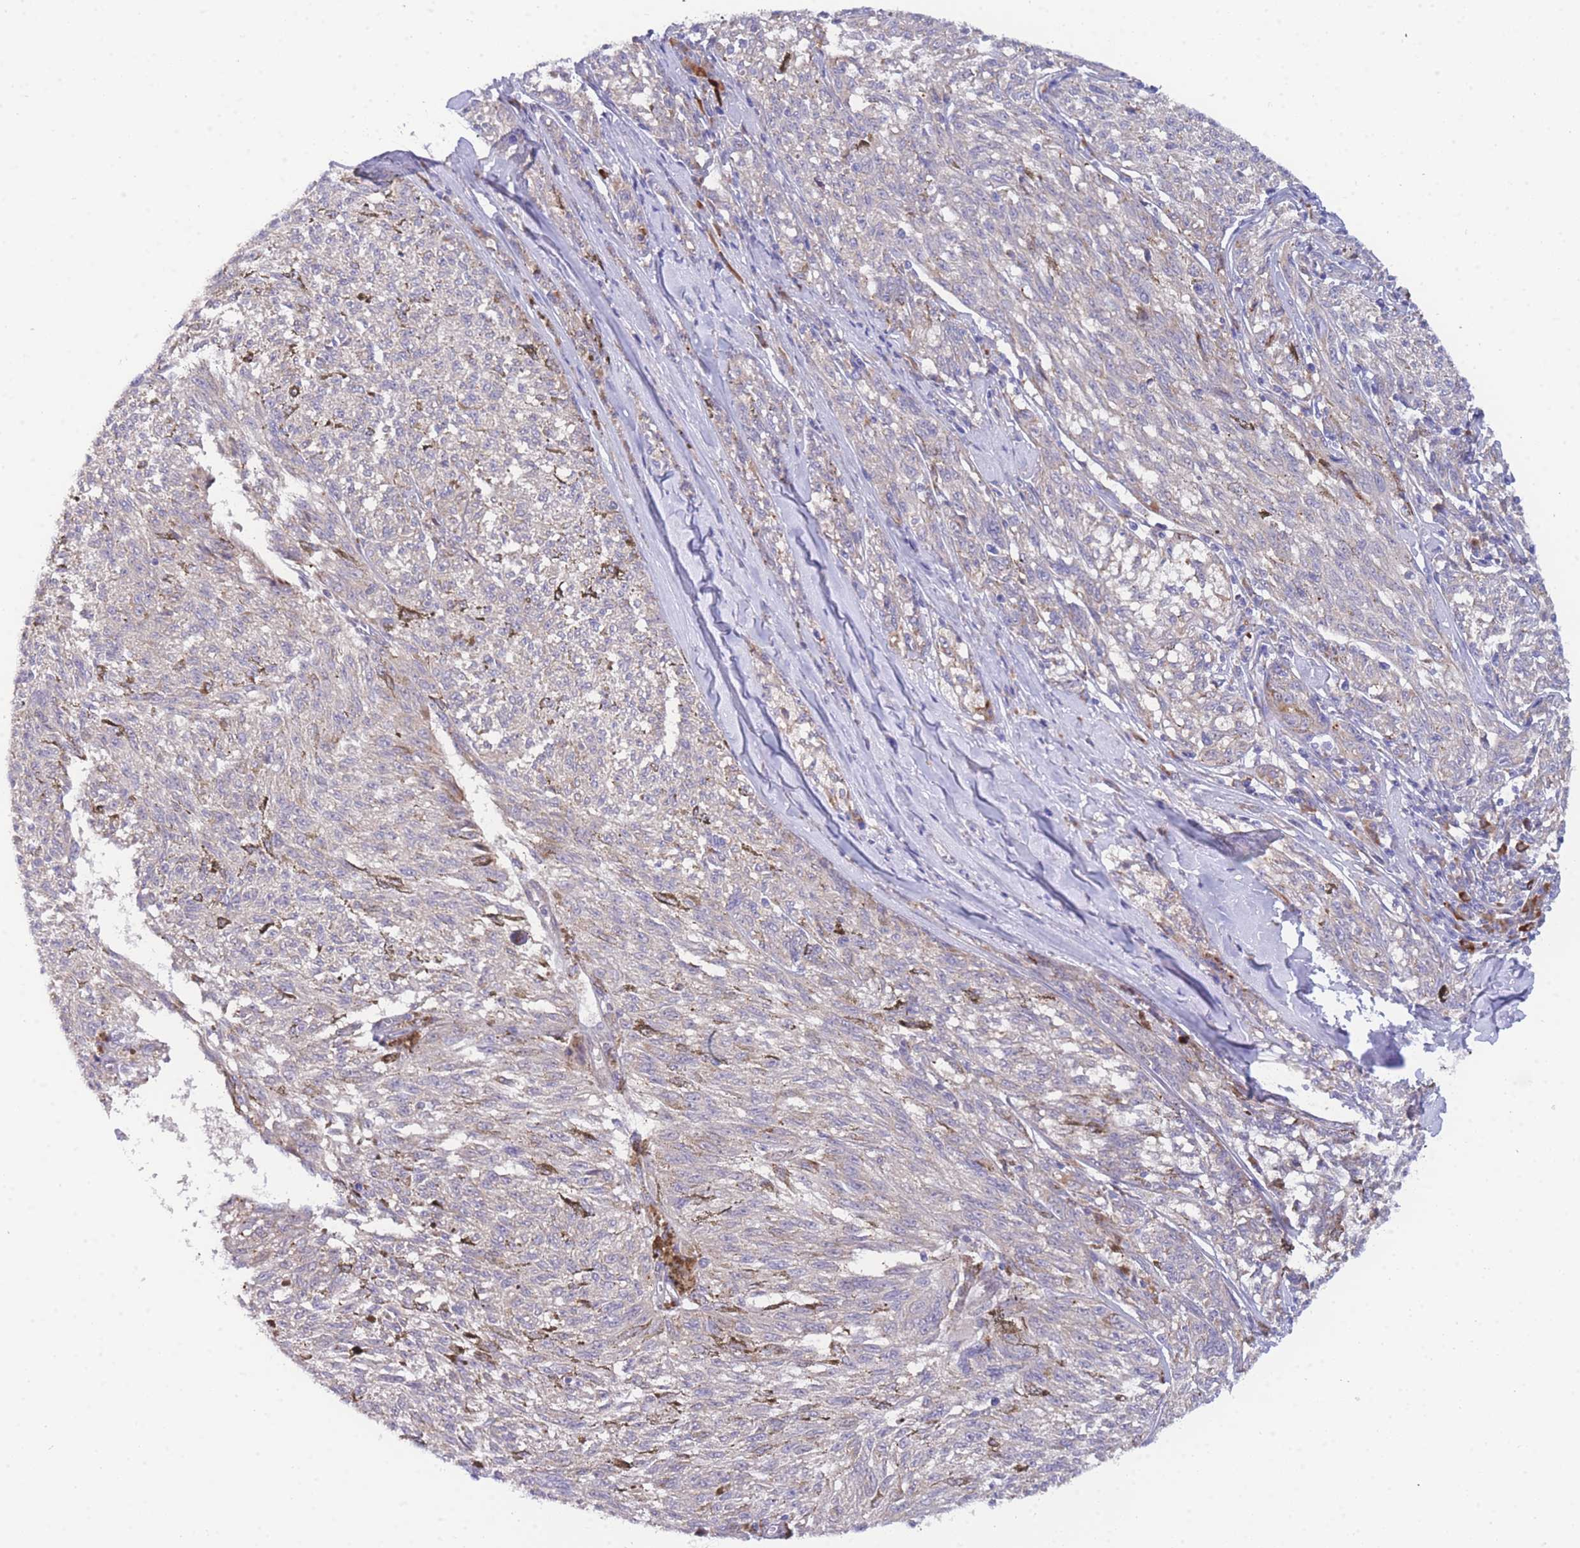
{"staining": {"intensity": "negative", "quantity": "none", "location": "none"}, "tissue": "melanoma", "cell_type": "Tumor cells", "image_type": "cancer", "snomed": [{"axis": "morphology", "description": "Malignant melanoma, NOS"}, {"axis": "topography", "description": "Skin"}], "caption": "The image displays no significant positivity in tumor cells of melanoma.", "gene": "ZNF510", "patient": {"sex": "female", "age": 72}}